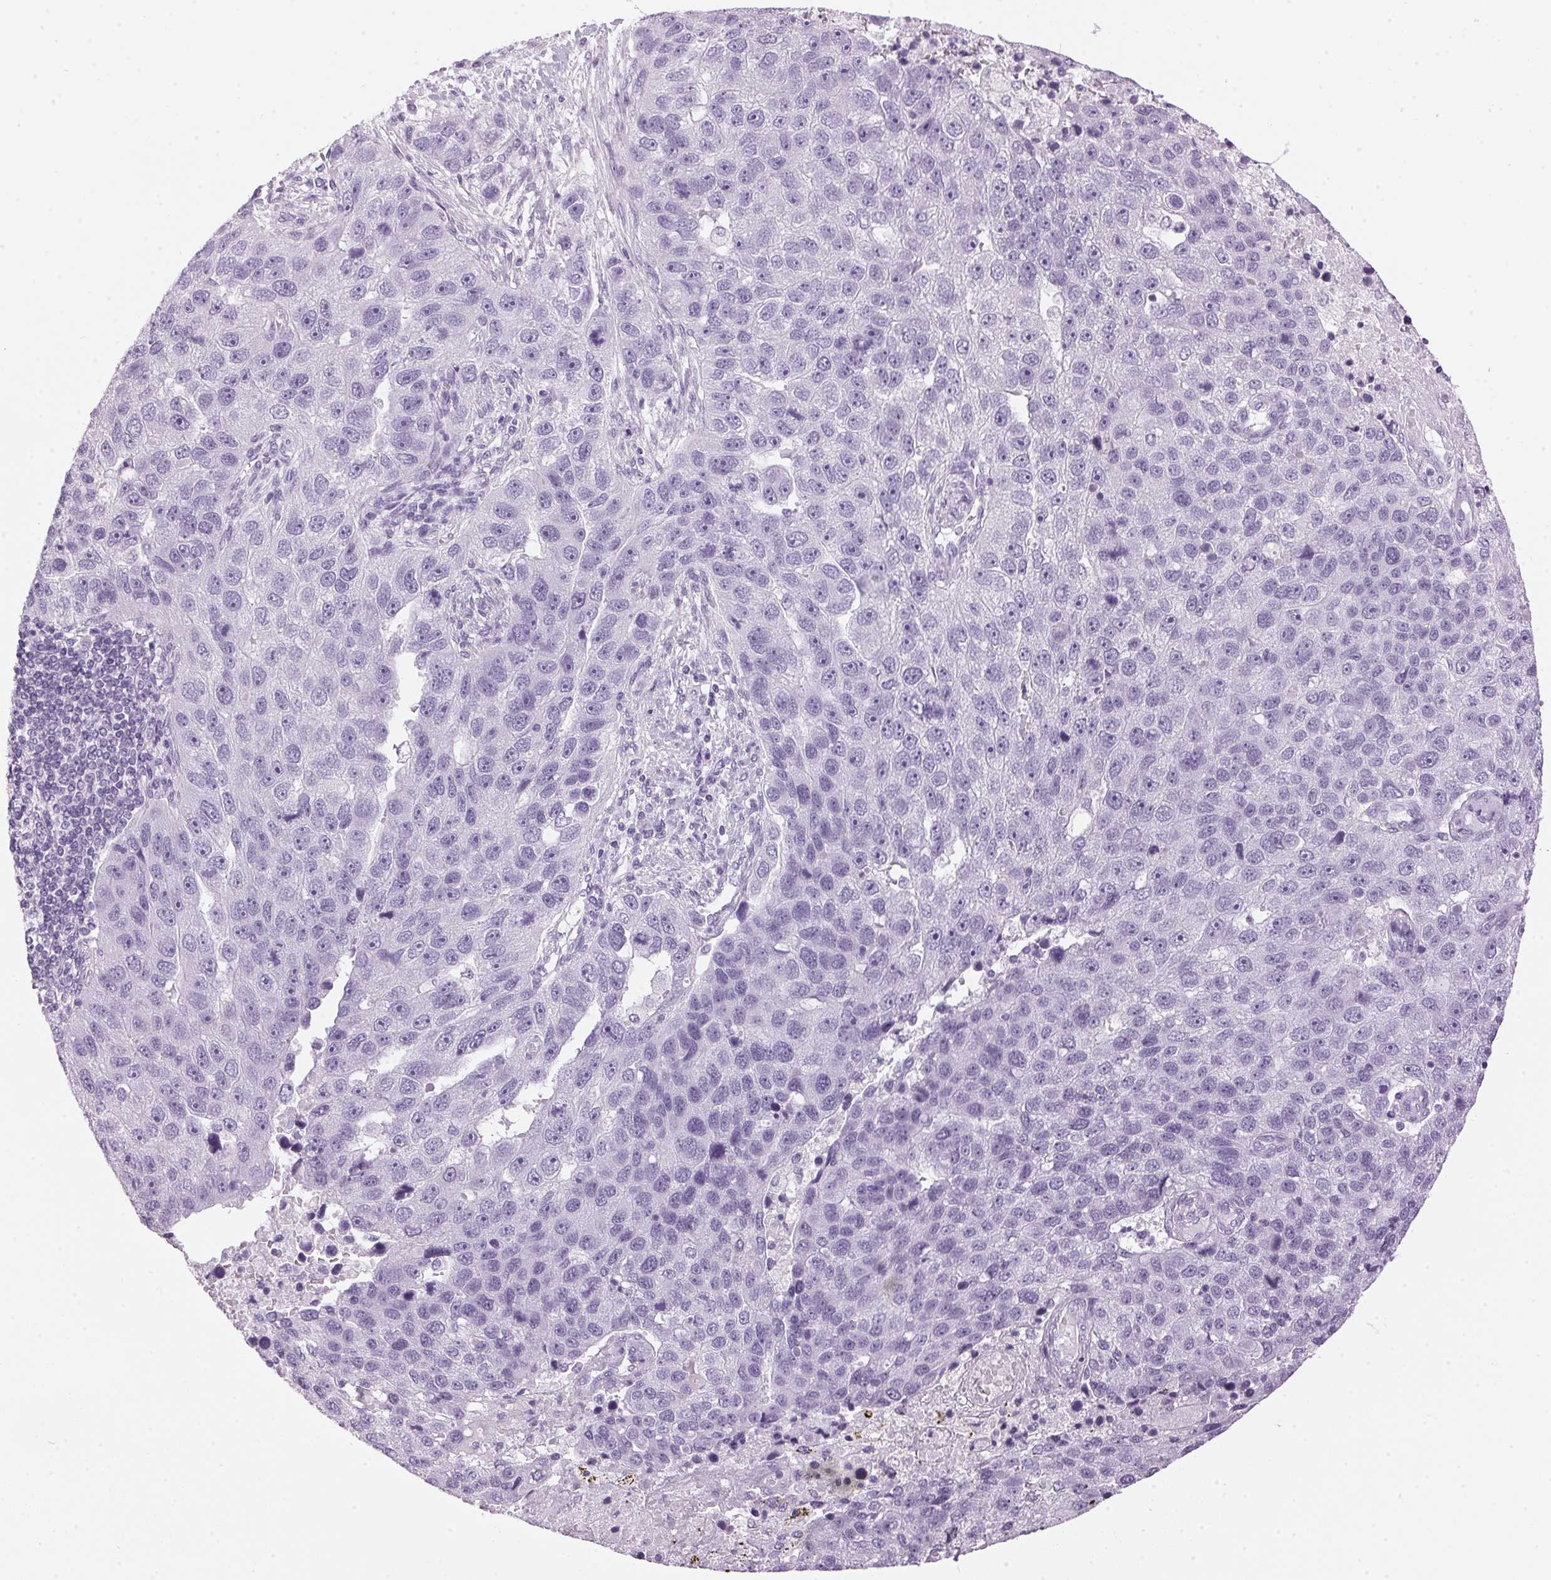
{"staining": {"intensity": "negative", "quantity": "none", "location": "none"}, "tissue": "pancreatic cancer", "cell_type": "Tumor cells", "image_type": "cancer", "snomed": [{"axis": "morphology", "description": "Adenocarcinoma, NOS"}, {"axis": "topography", "description": "Pancreas"}], "caption": "Tumor cells show no significant positivity in pancreatic cancer.", "gene": "SP7", "patient": {"sex": "female", "age": 61}}